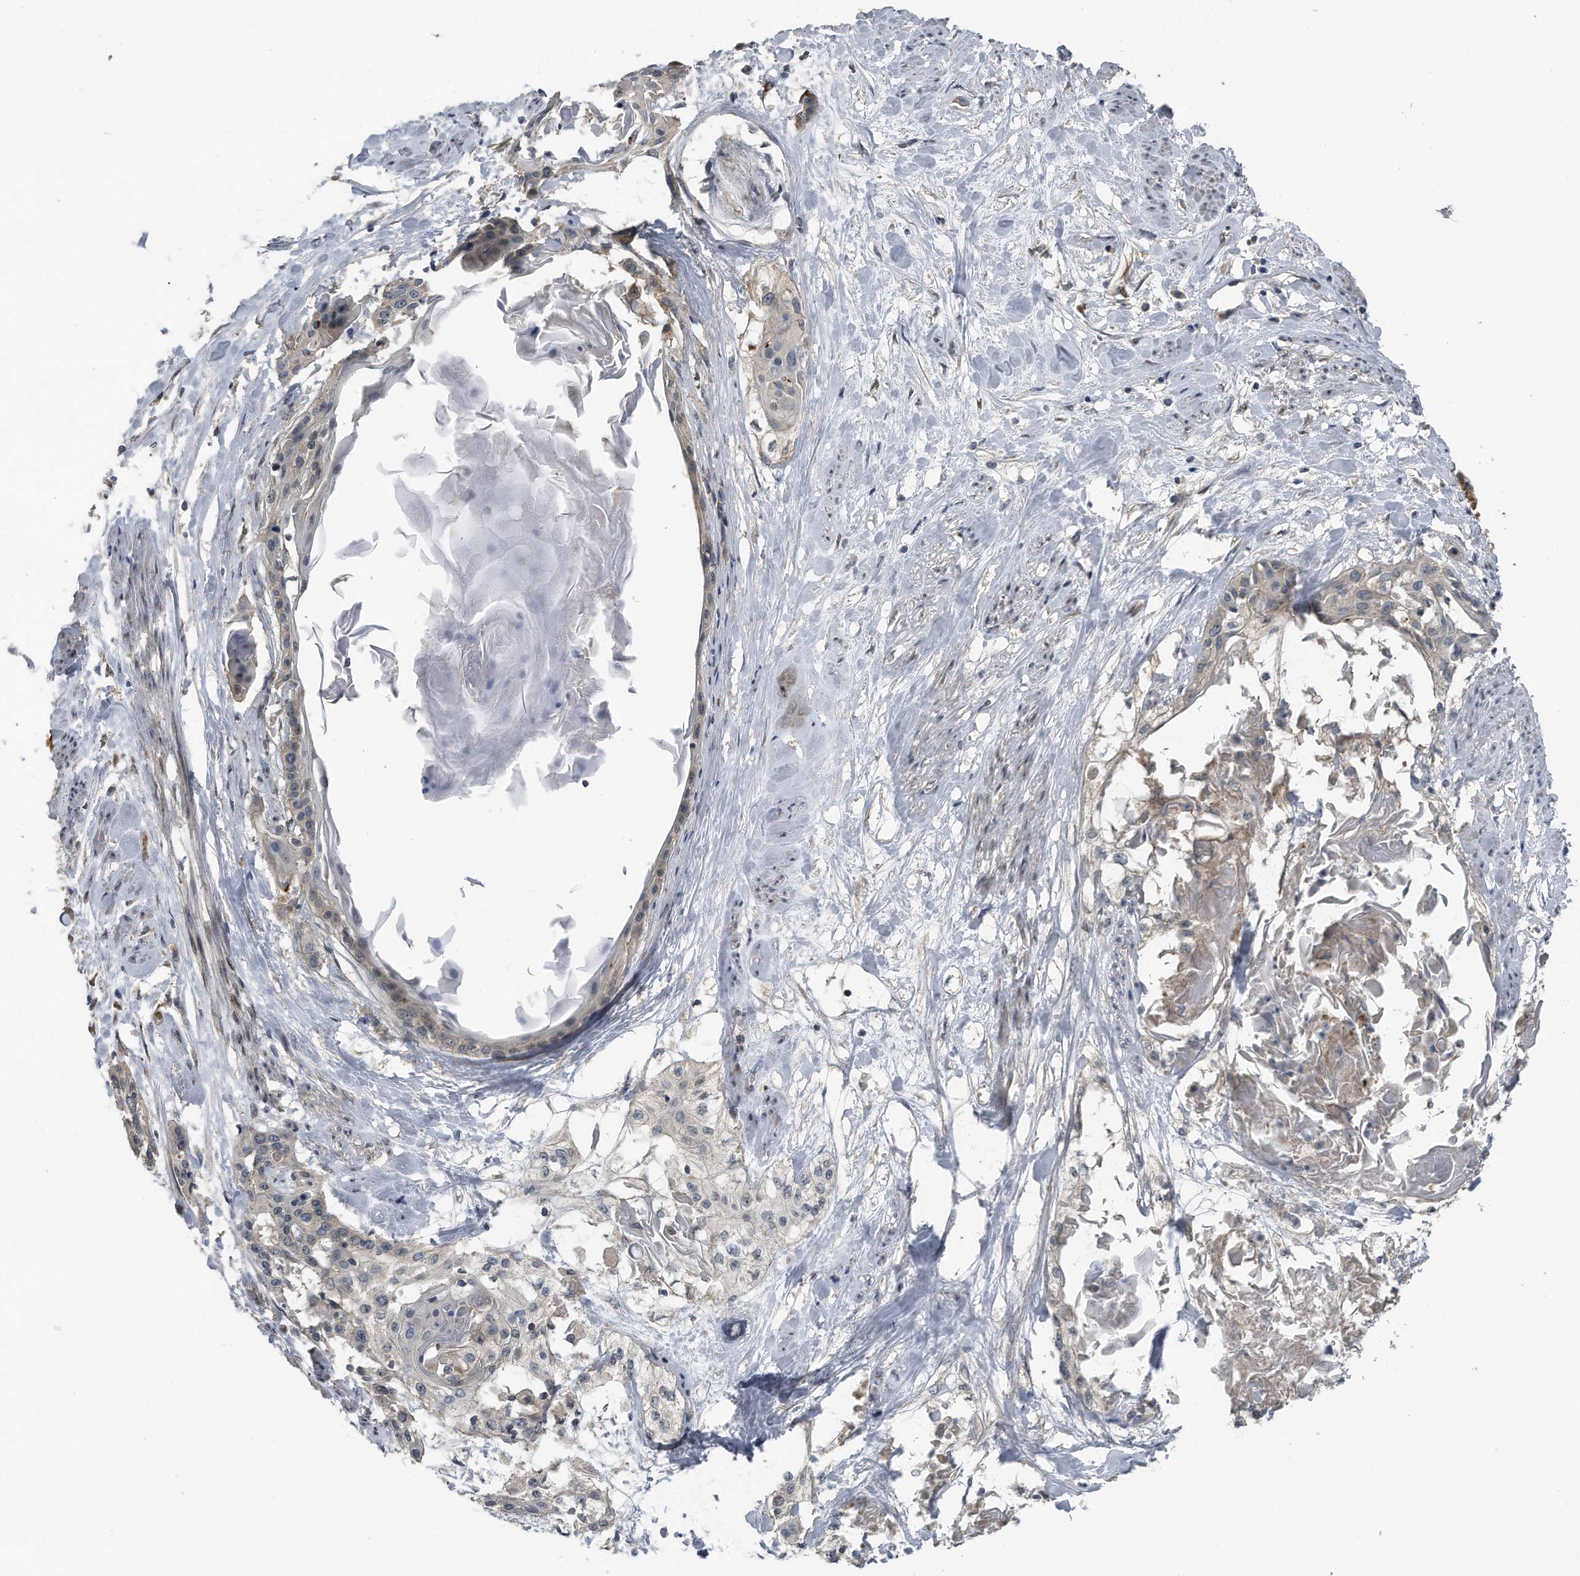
{"staining": {"intensity": "weak", "quantity": "<25%", "location": "cytoplasmic/membranous"}, "tissue": "cervical cancer", "cell_type": "Tumor cells", "image_type": "cancer", "snomed": [{"axis": "morphology", "description": "Squamous cell carcinoma, NOS"}, {"axis": "topography", "description": "Cervix"}], "caption": "DAB (3,3'-diaminobenzidine) immunohistochemical staining of human cervical cancer shows no significant expression in tumor cells. The staining was performed using DAB (3,3'-diaminobenzidine) to visualize the protein expression in brown, while the nuclei were stained in blue with hematoxylin (Magnification: 20x).", "gene": "ZNF79", "patient": {"sex": "female", "age": 57}}